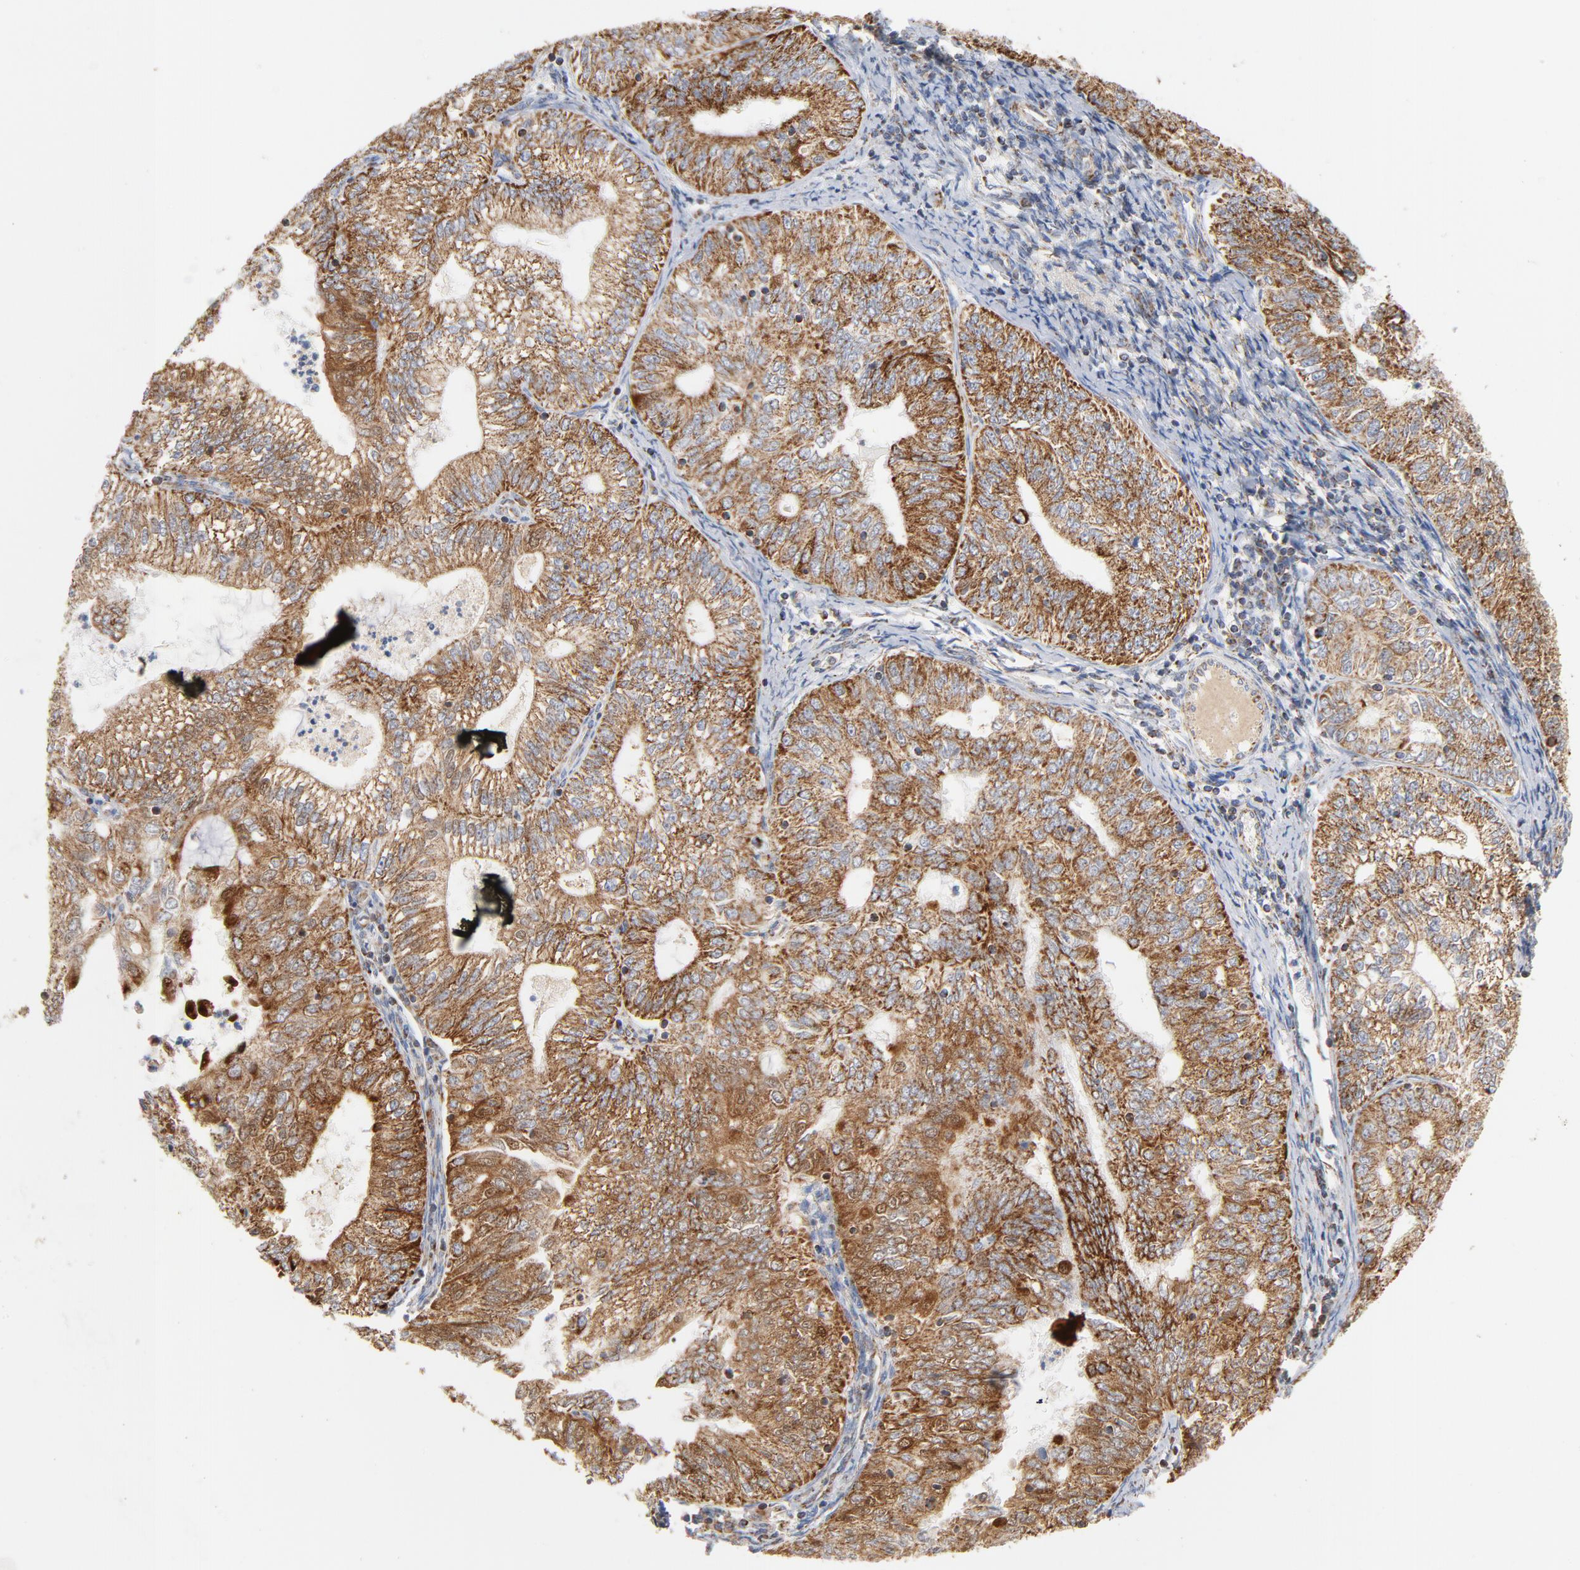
{"staining": {"intensity": "moderate", "quantity": ">75%", "location": "cytoplasmic/membranous"}, "tissue": "endometrial cancer", "cell_type": "Tumor cells", "image_type": "cancer", "snomed": [{"axis": "morphology", "description": "Adenocarcinoma, NOS"}, {"axis": "topography", "description": "Endometrium"}], "caption": "IHC of endometrial cancer reveals medium levels of moderate cytoplasmic/membranous expression in about >75% of tumor cells.", "gene": "DIABLO", "patient": {"sex": "female", "age": 69}}